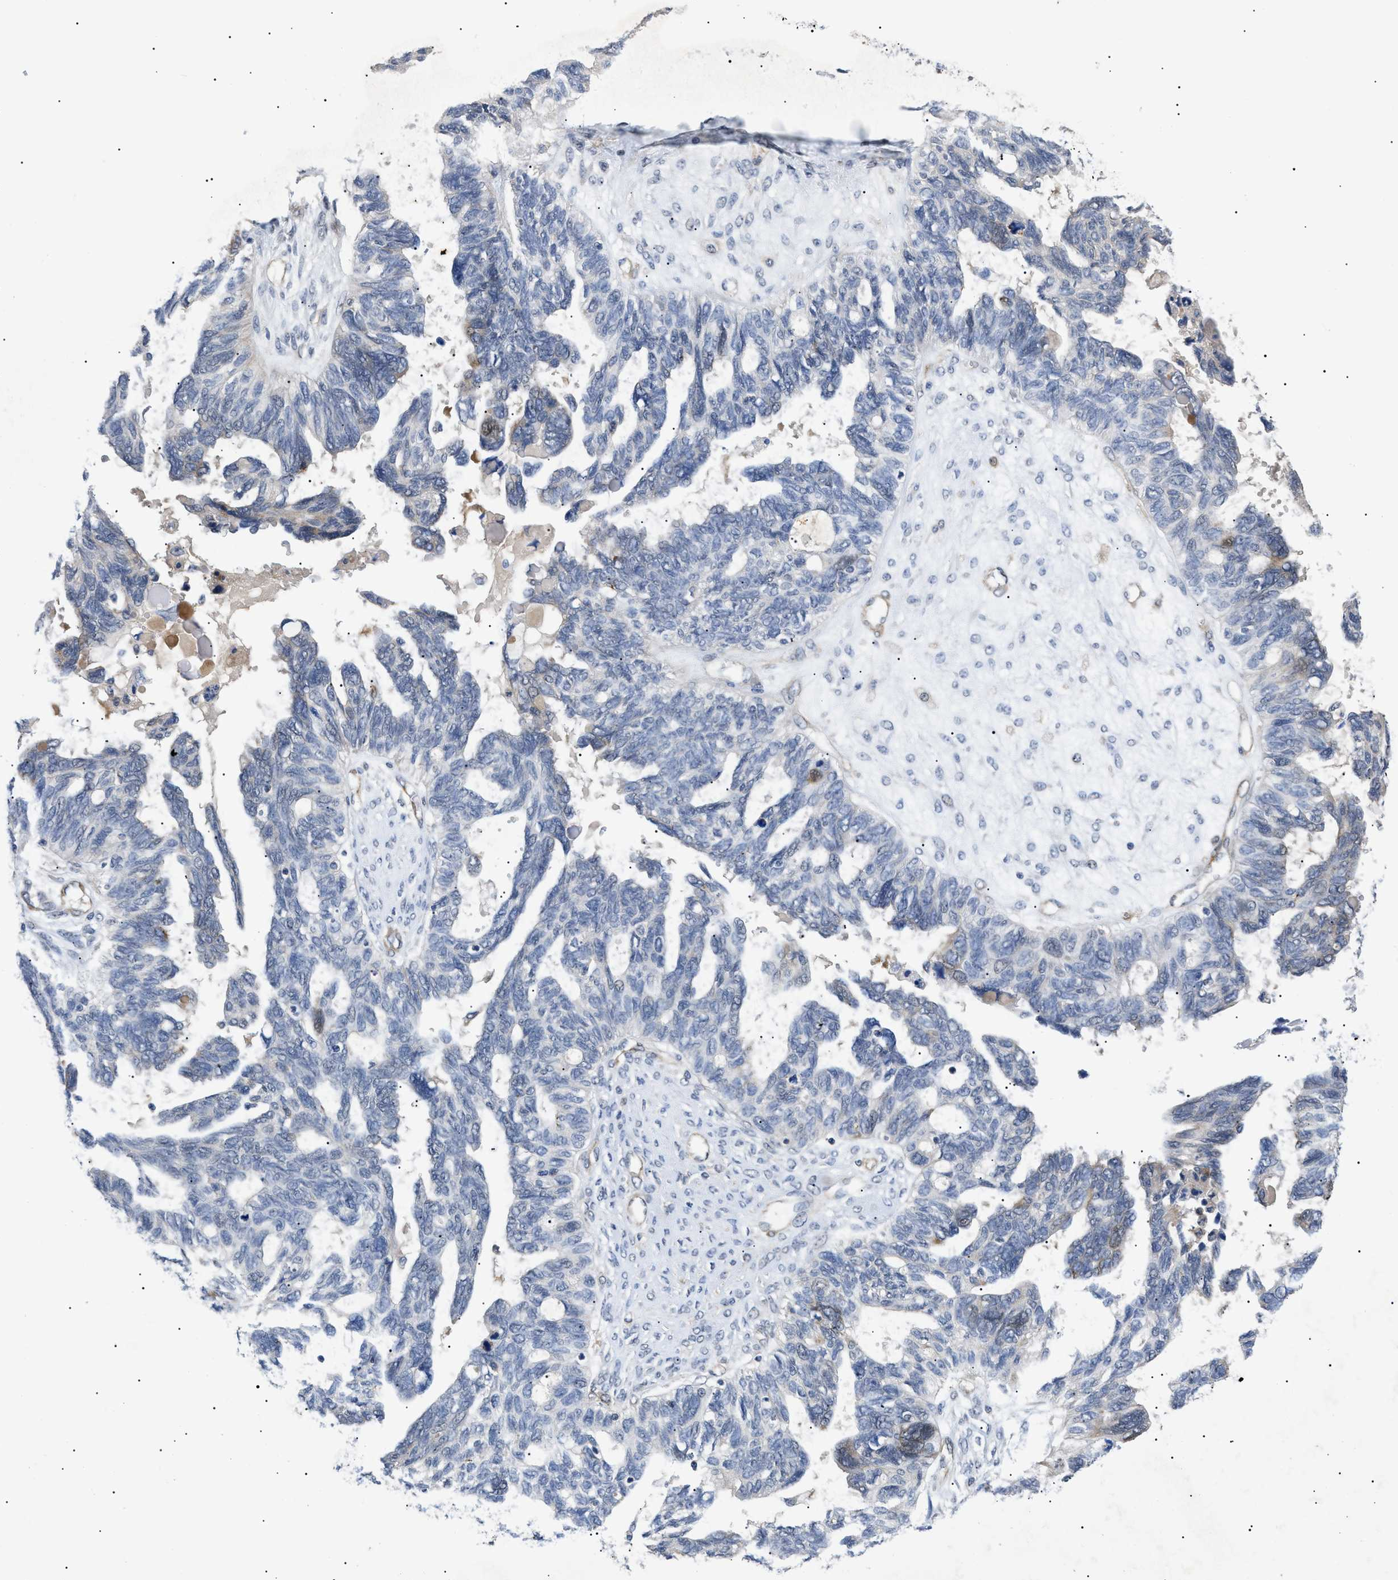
{"staining": {"intensity": "weak", "quantity": "<25%", "location": "cytoplasmic/membranous"}, "tissue": "ovarian cancer", "cell_type": "Tumor cells", "image_type": "cancer", "snomed": [{"axis": "morphology", "description": "Cystadenocarcinoma, serous, NOS"}, {"axis": "topography", "description": "Ovary"}], "caption": "Tumor cells are negative for brown protein staining in serous cystadenocarcinoma (ovarian).", "gene": "CRCP", "patient": {"sex": "female", "age": 79}}